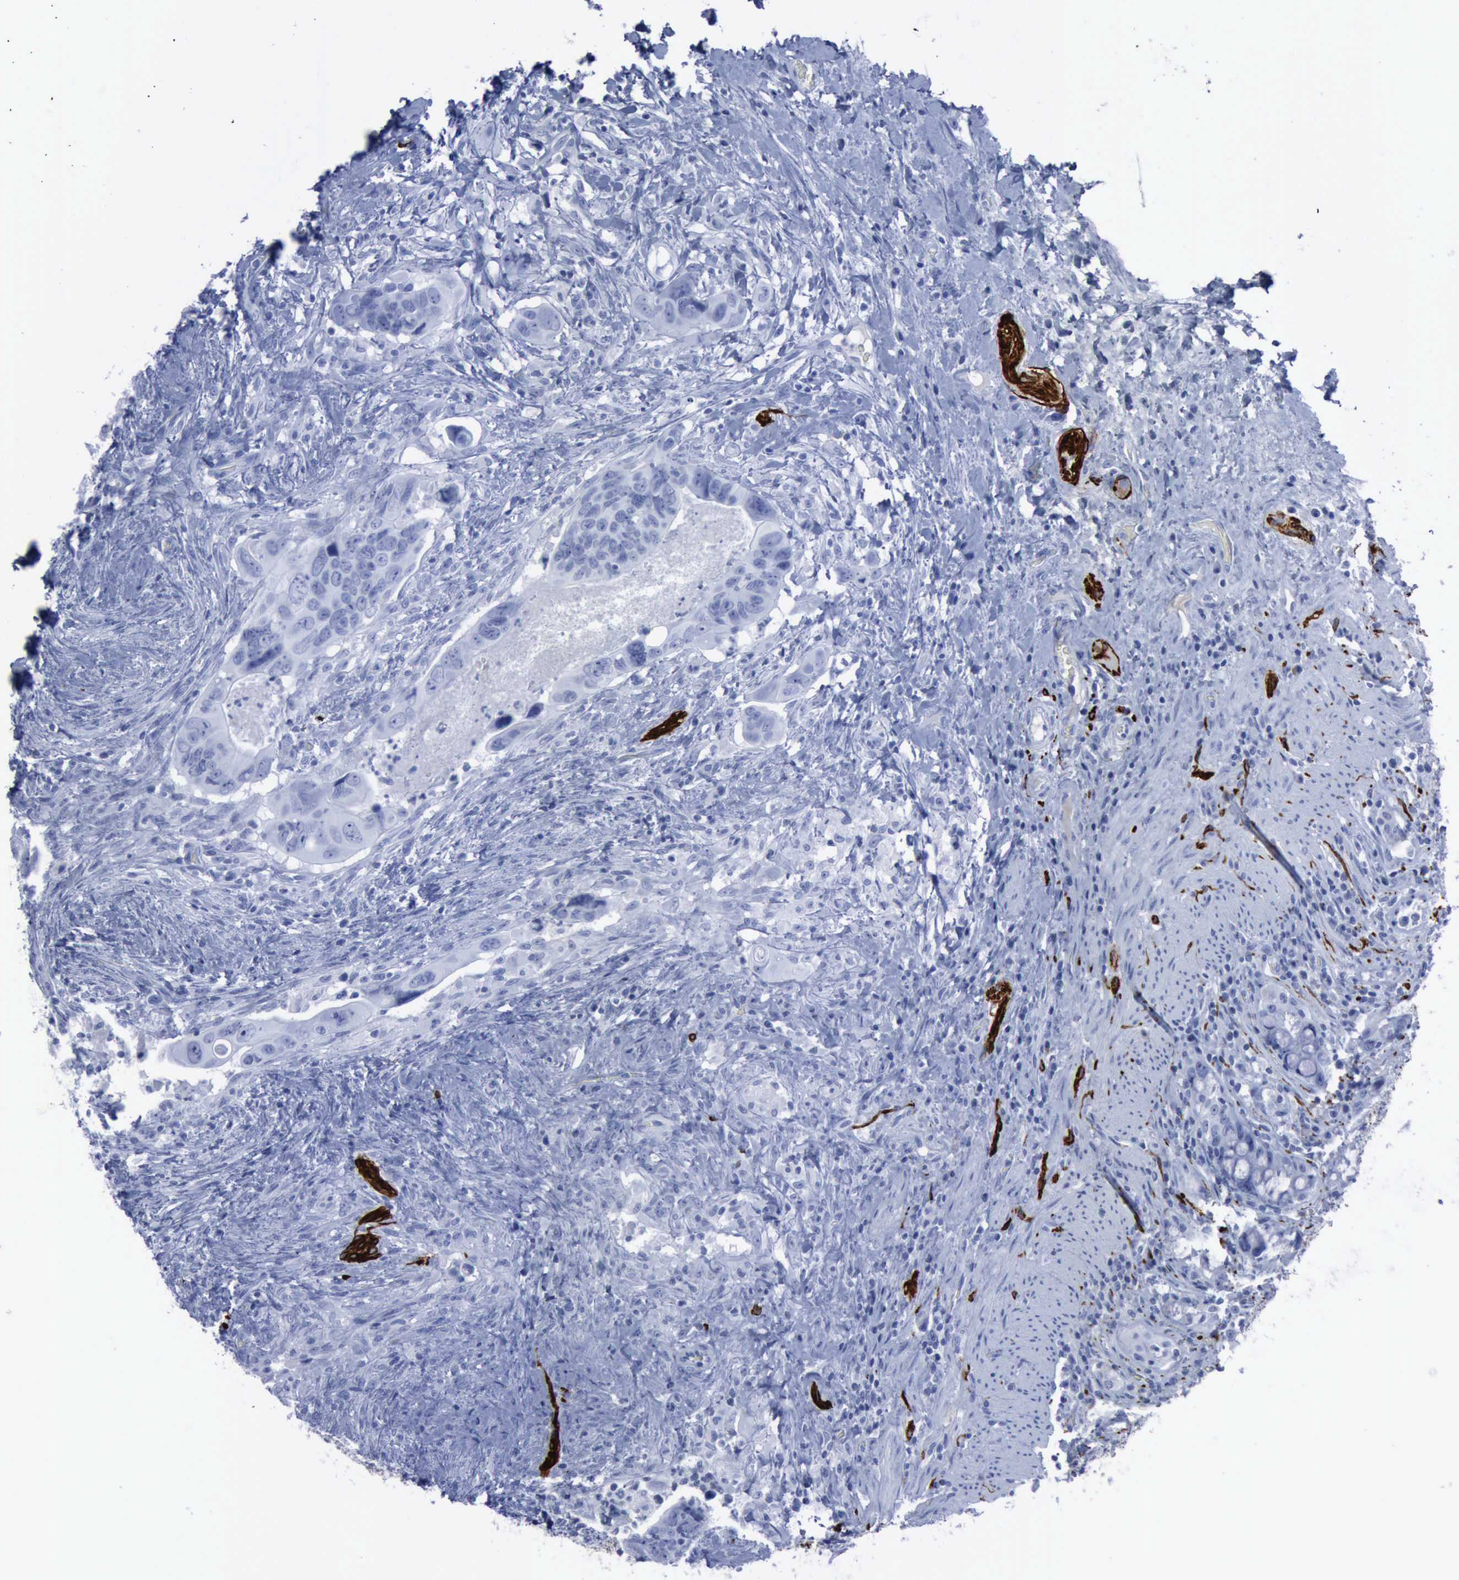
{"staining": {"intensity": "negative", "quantity": "none", "location": "none"}, "tissue": "colorectal cancer", "cell_type": "Tumor cells", "image_type": "cancer", "snomed": [{"axis": "morphology", "description": "Adenocarcinoma, NOS"}, {"axis": "topography", "description": "Rectum"}], "caption": "Immunohistochemistry of adenocarcinoma (colorectal) shows no staining in tumor cells.", "gene": "NGFR", "patient": {"sex": "male", "age": 53}}